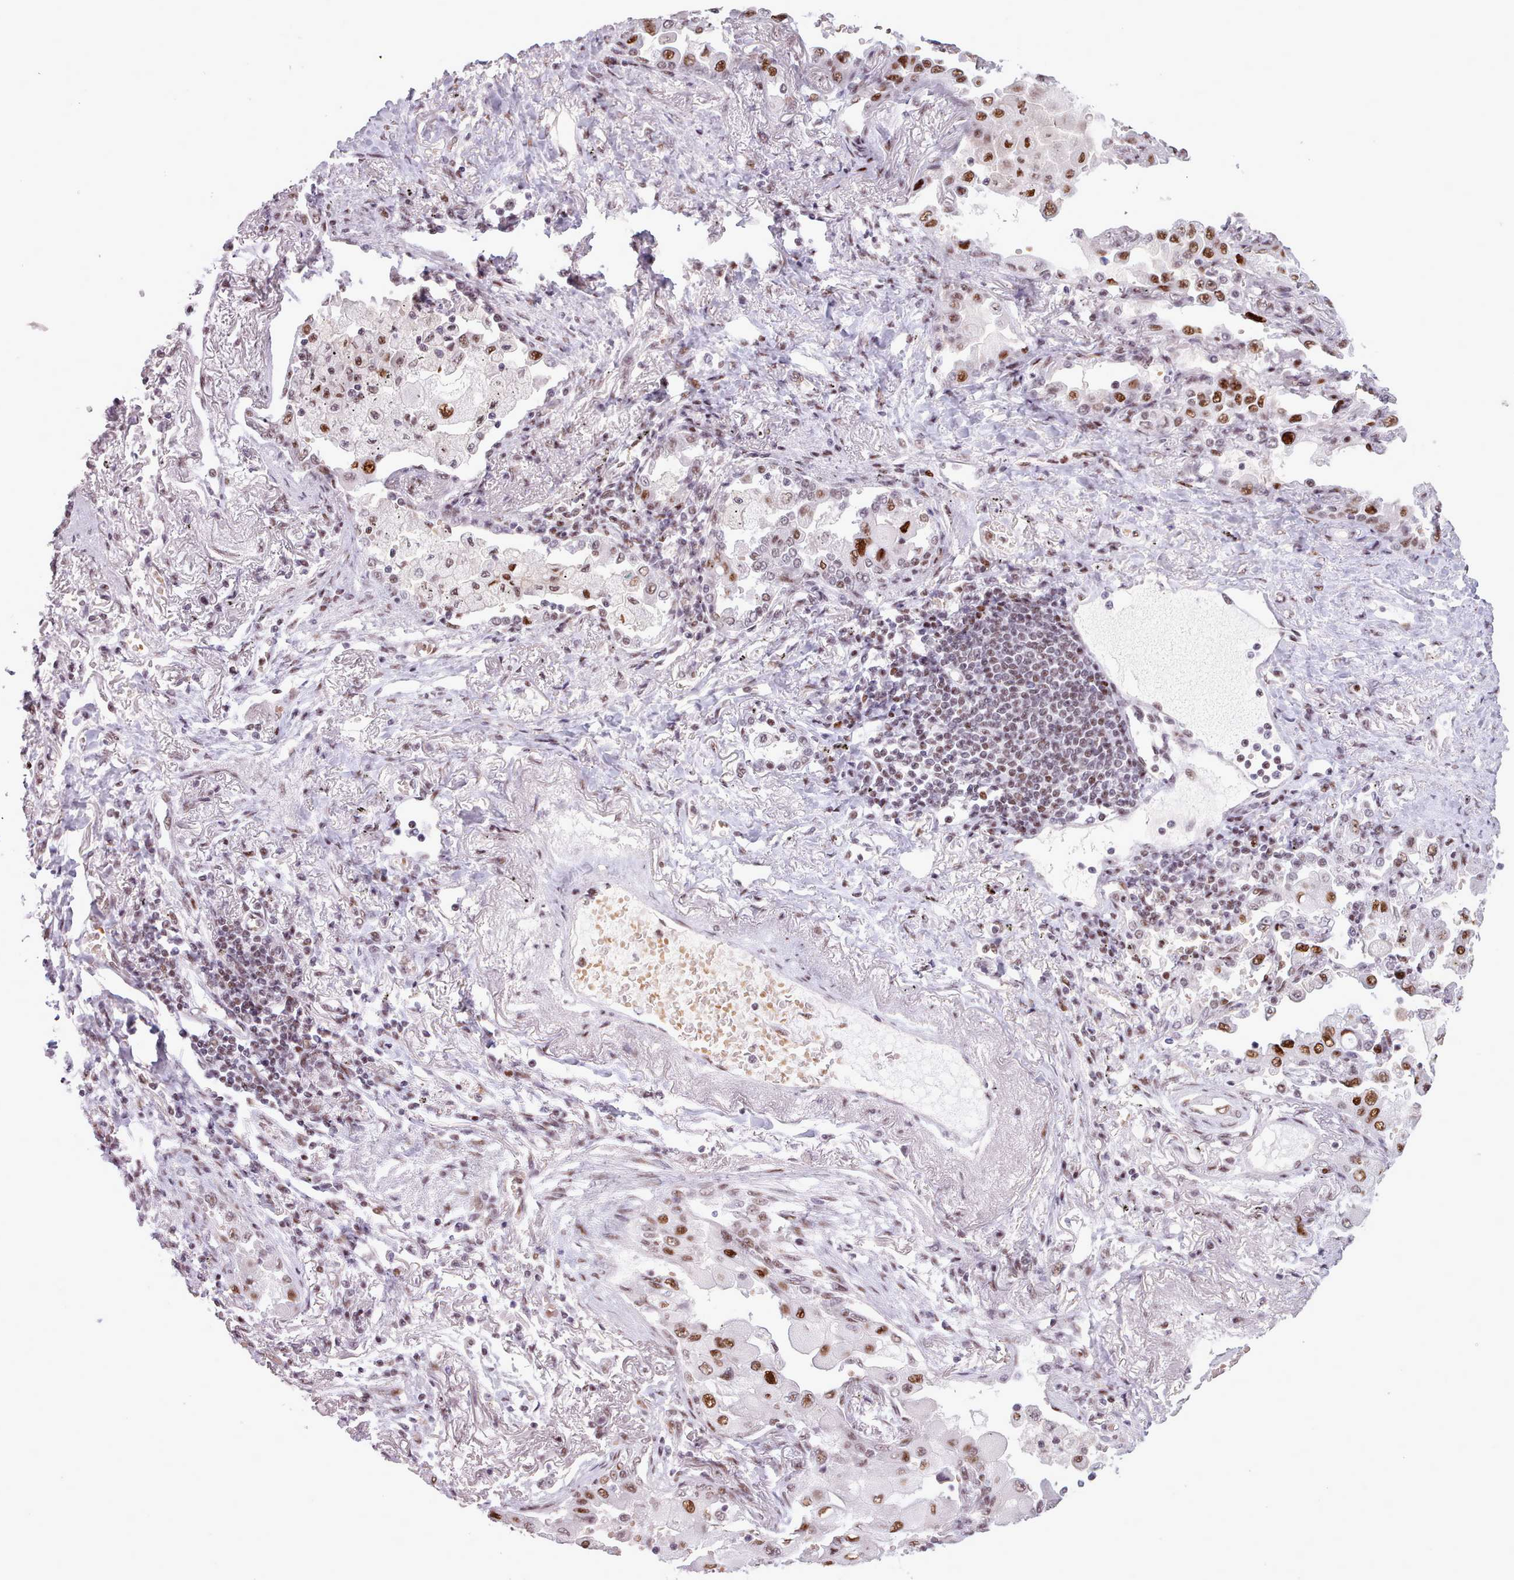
{"staining": {"intensity": "moderate", "quantity": ">75%", "location": "nuclear"}, "tissue": "lung cancer", "cell_type": "Tumor cells", "image_type": "cancer", "snomed": [{"axis": "morphology", "description": "Squamous cell carcinoma, NOS"}, {"axis": "topography", "description": "Lung"}], "caption": "Immunohistochemical staining of lung squamous cell carcinoma reveals medium levels of moderate nuclear staining in about >75% of tumor cells. (Brightfield microscopy of DAB IHC at high magnification).", "gene": "SRSF4", "patient": {"sex": "male", "age": 74}}